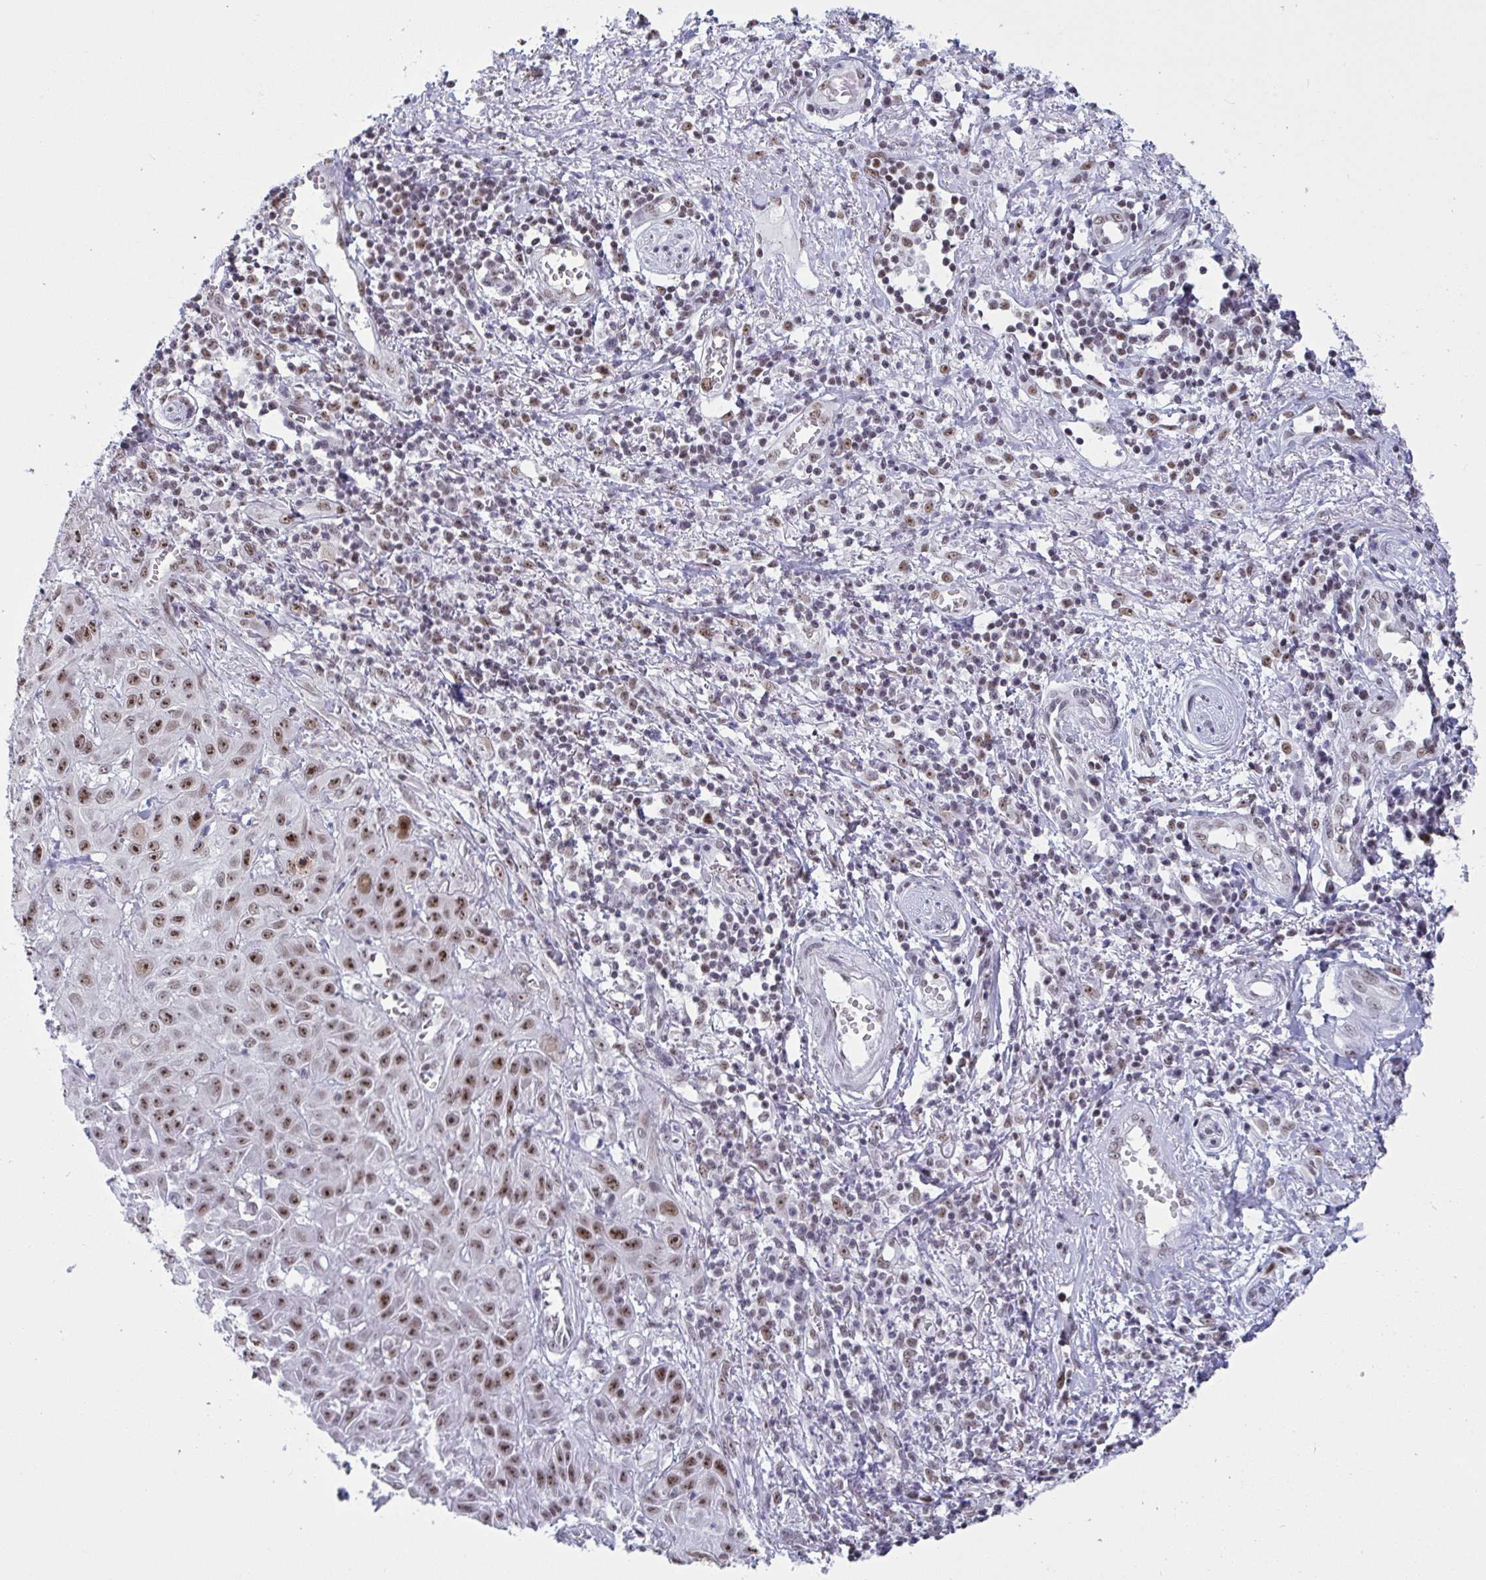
{"staining": {"intensity": "moderate", "quantity": ">75%", "location": "nuclear"}, "tissue": "skin cancer", "cell_type": "Tumor cells", "image_type": "cancer", "snomed": [{"axis": "morphology", "description": "Squamous cell carcinoma, NOS"}, {"axis": "topography", "description": "Skin"}, {"axis": "topography", "description": "Vulva"}], "caption": "An image of human skin squamous cell carcinoma stained for a protein reveals moderate nuclear brown staining in tumor cells. (DAB (3,3'-diaminobenzidine) IHC with brightfield microscopy, high magnification).", "gene": "SUPT16H", "patient": {"sex": "female", "age": 71}}